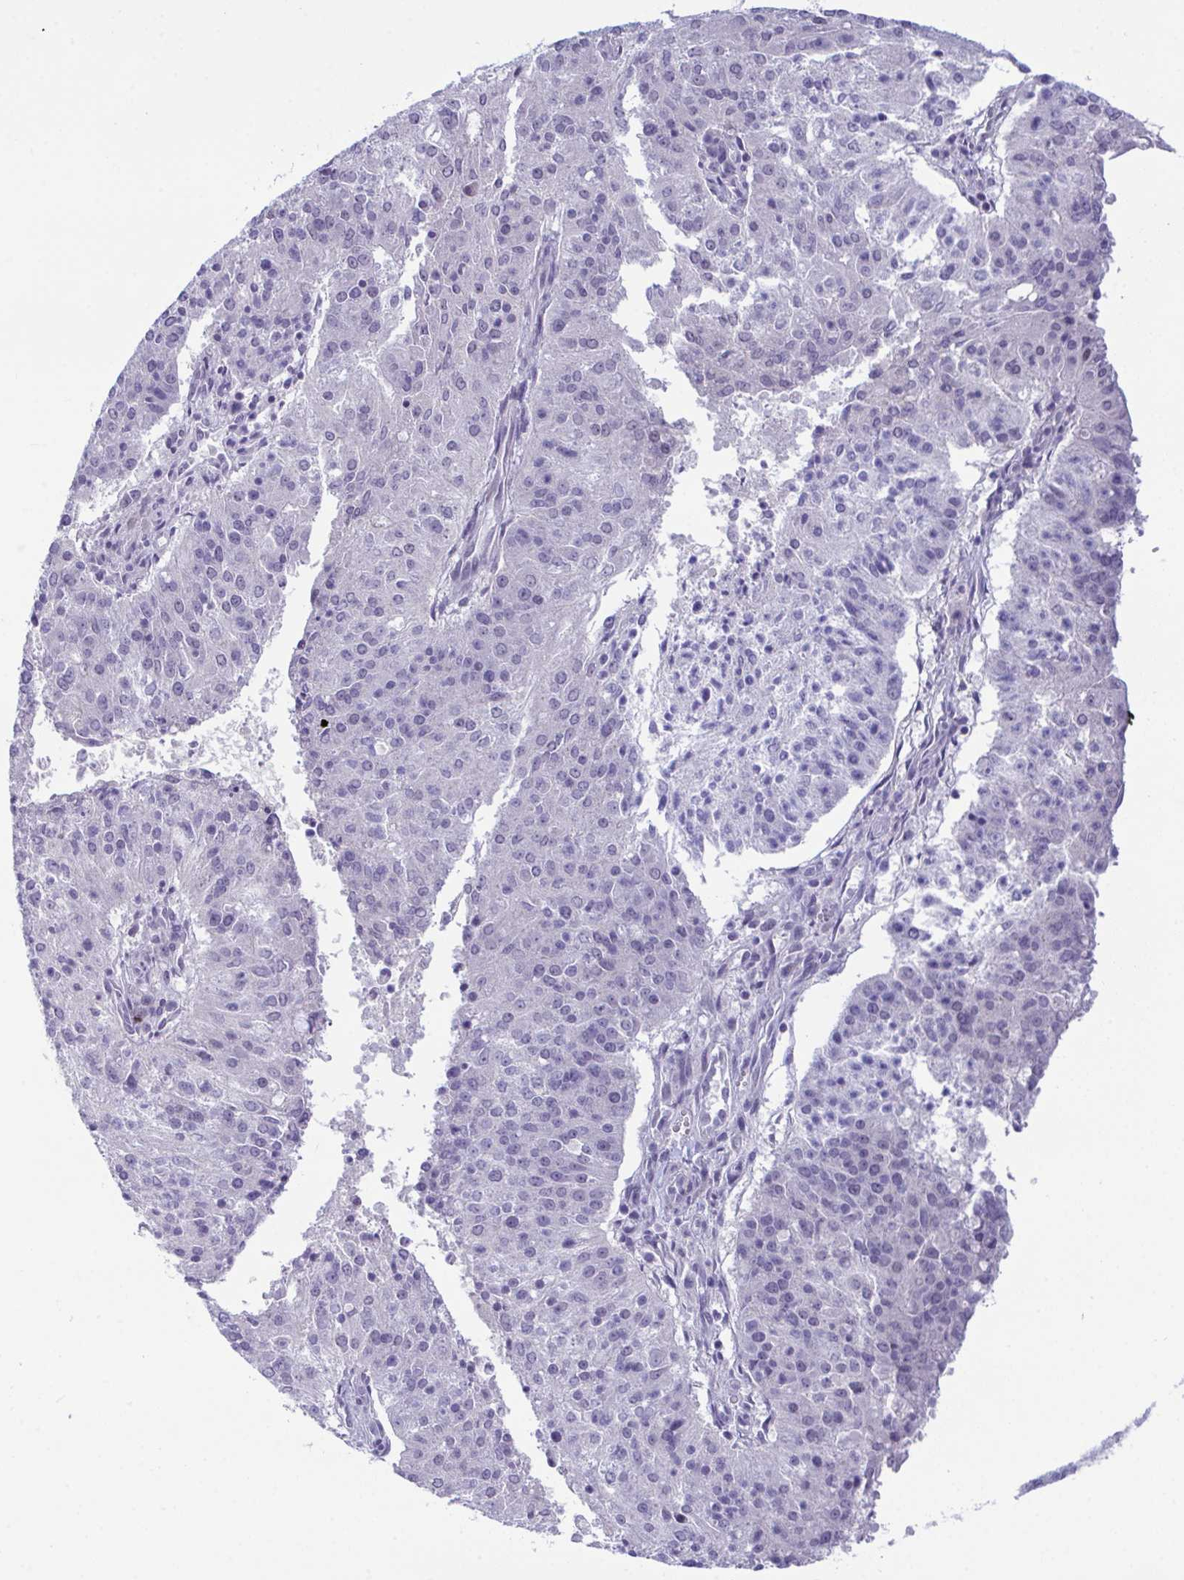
{"staining": {"intensity": "negative", "quantity": "none", "location": "none"}, "tissue": "endometrial cancer", "cell_type": "Tumor cells", "image_type": "cancer", "snomed": [{"axis": "morphology", "description": "Adenocarcinoma, NOS"}, {"axis": "topography", "description": "Endometrium"}], "caption": "The photomicrograph reveals no staining of tumor cells in endometrial cancer (adenocarcinoma).", "gene": "USP35", "patient": {"sex": "female", "age": 82}}